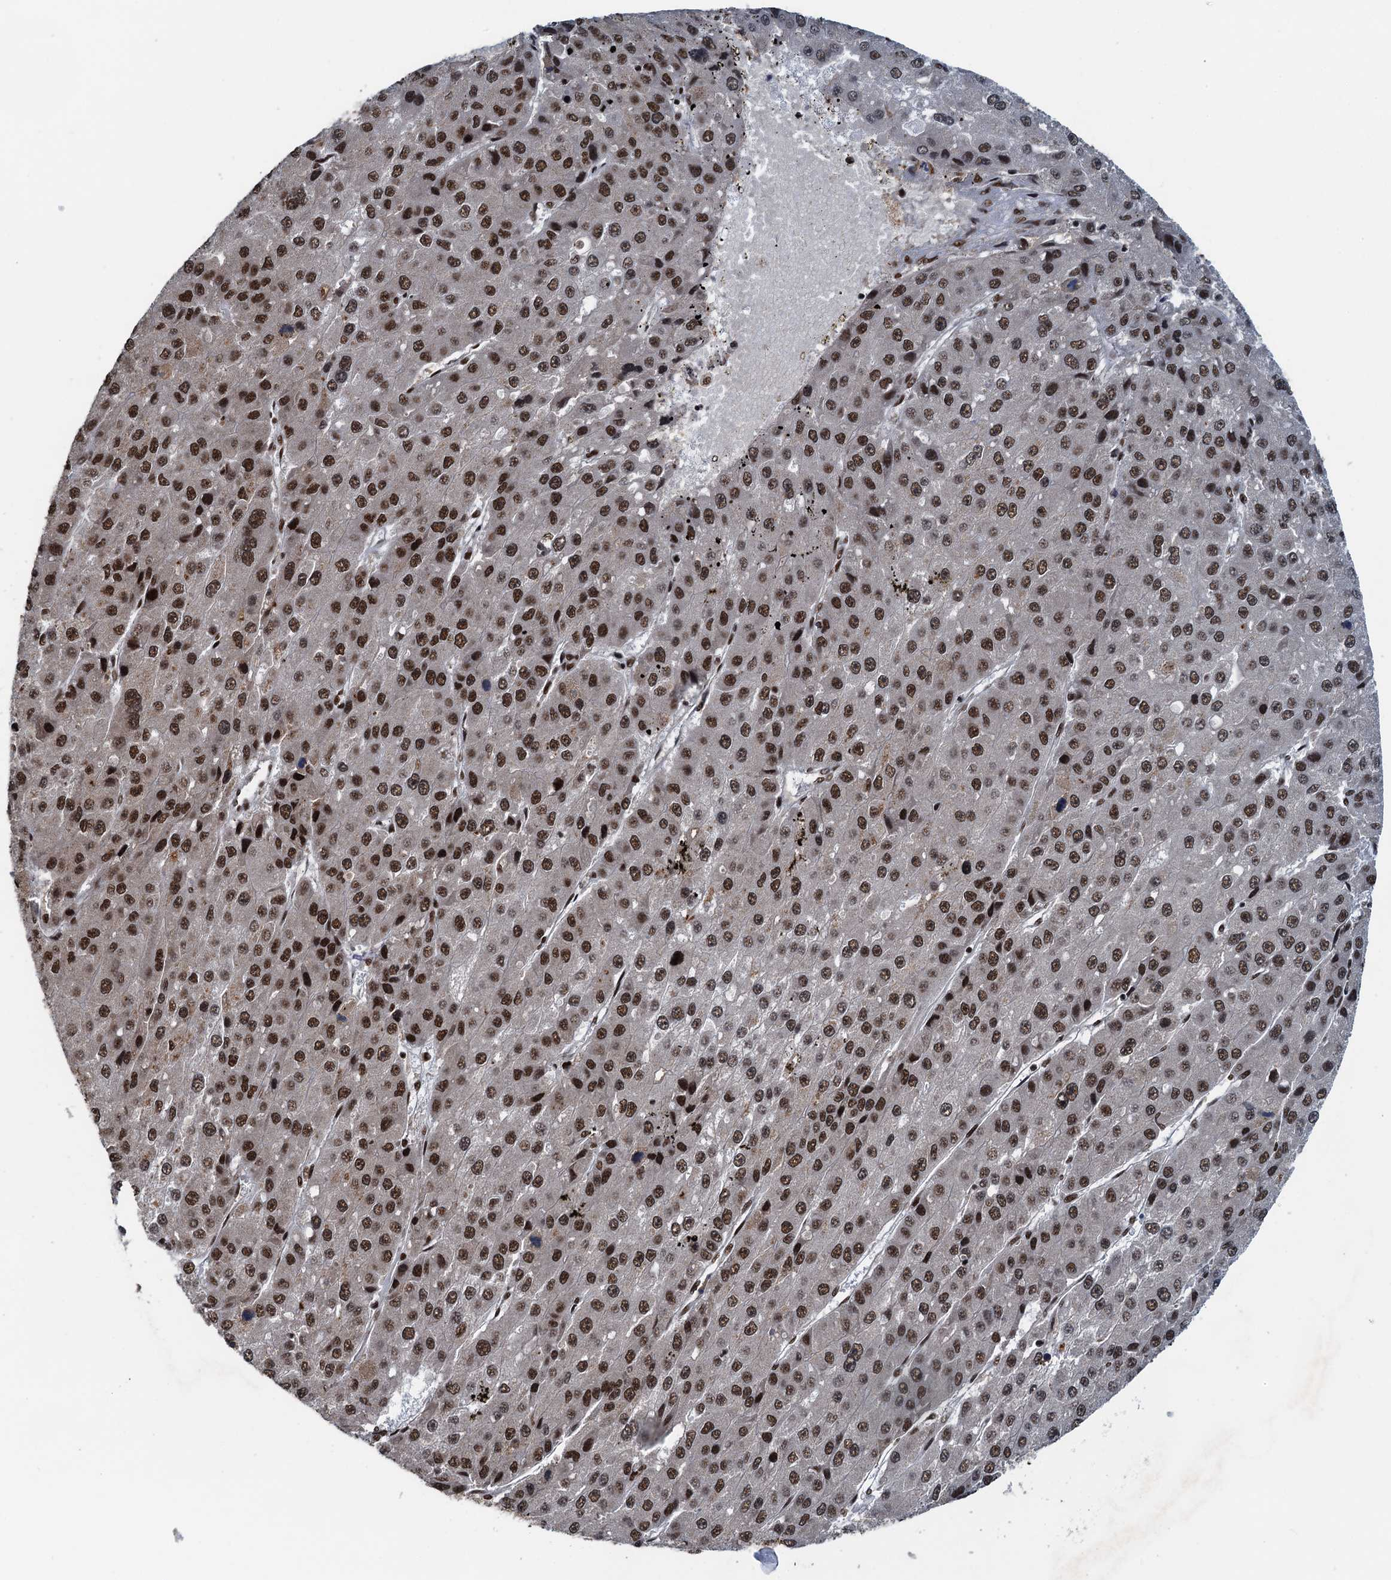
{"staining": {"intensity": "moderate", "quantity": ">75%", "location": "nuclear"}, "tissue": "liver cancer", "cell_type": "Tumor cells", "image_type": "cancer", "snomed": [{"axis": "morphology", "description": "Carcinoma, Hepatocellular, NOS"}, {"axis": "topography", "description": "Liver"}], "caption": "Protein analysis of hepatocellular carcinoma (liver) tissue demonstrates moderate nuclear expression in about >75% of tumor cells.", "gene": "ZC3H18", "patient": {"sex": "female", "age": 73}}